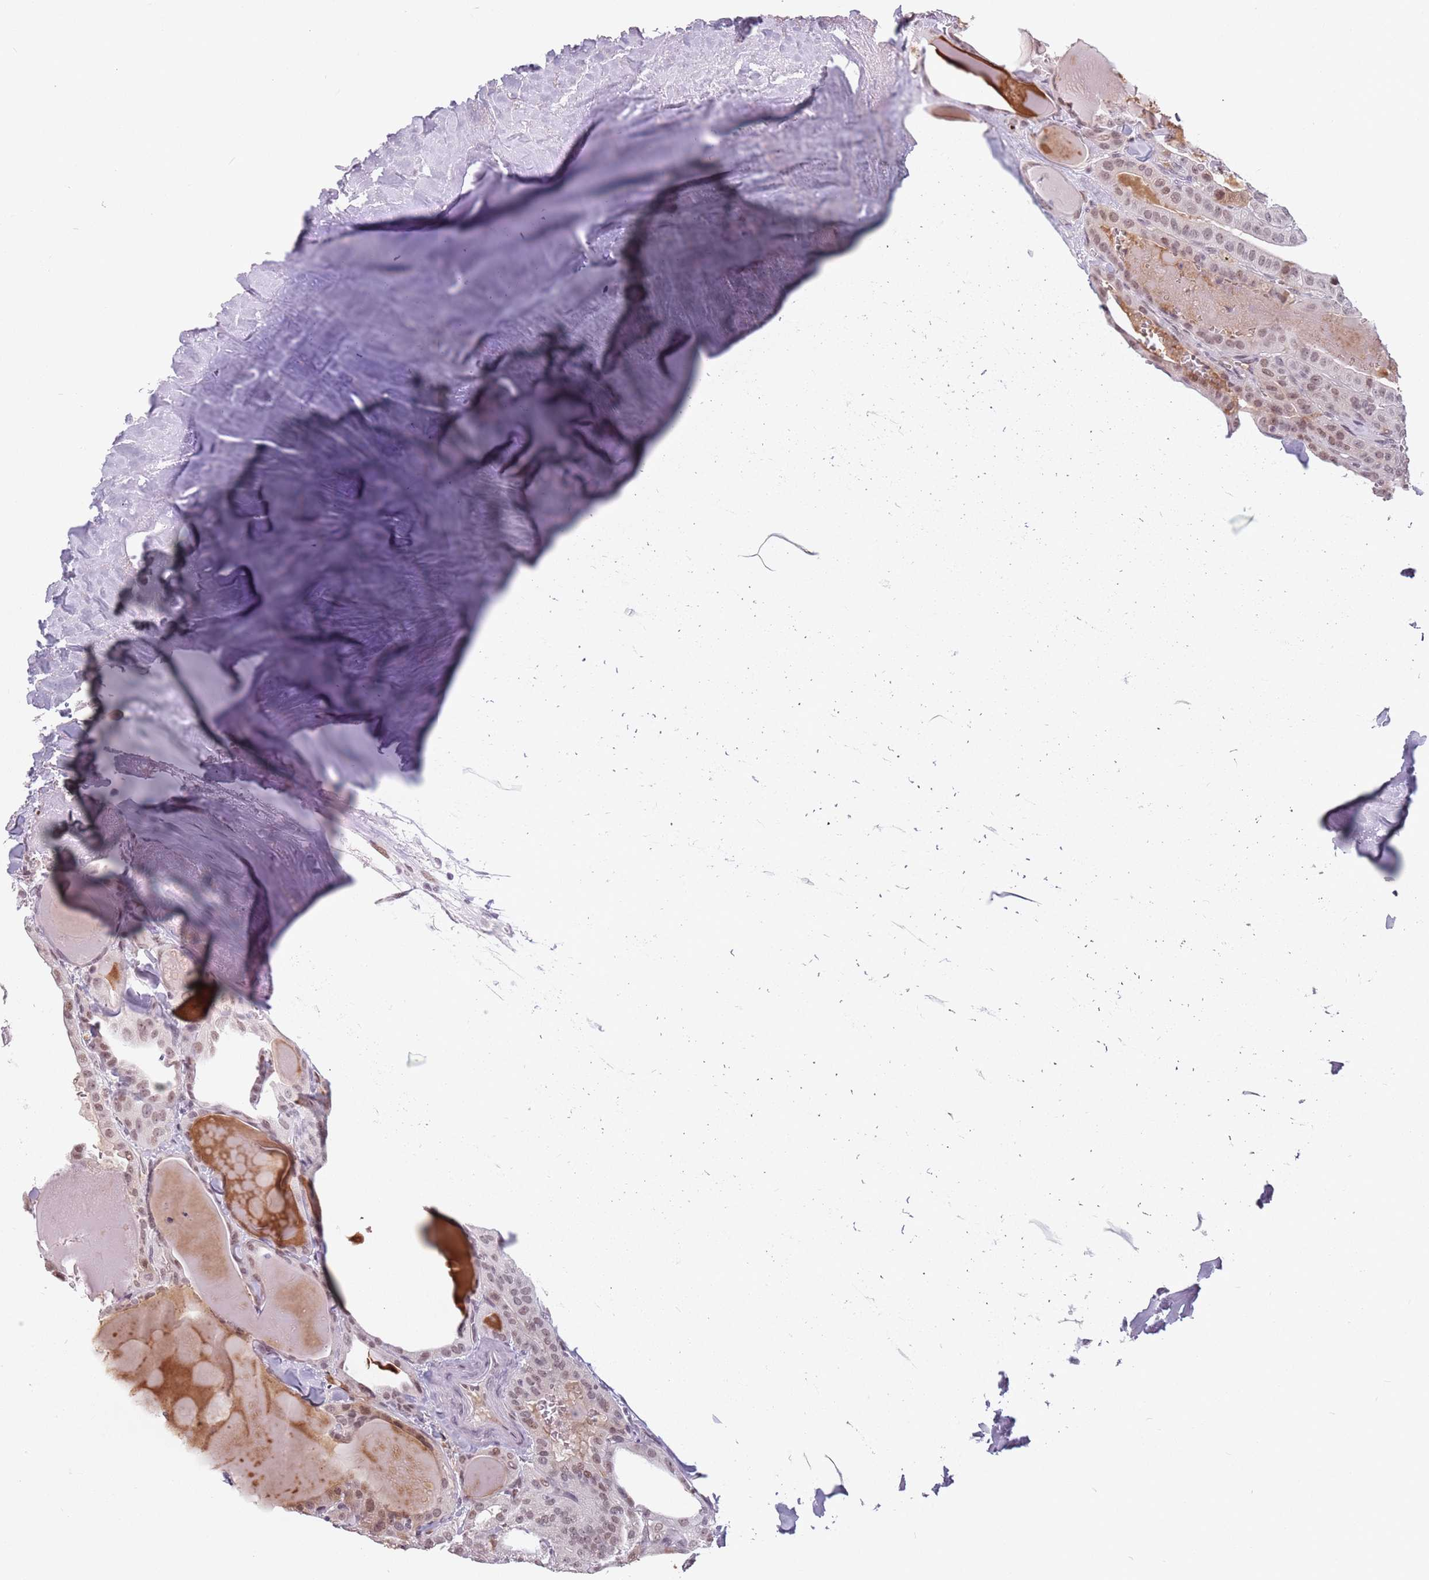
{"staining": {"intensity": "moderate", "quantity": "25%-75%", "location": "nuclear"}, "tissue": "thyroid cancer", "cell_type": "Tumor cells", "image_type": "cancer", "snomed": [{"axis": "morphology", "description": "Papillary adenocarcinoma, NOS"}, {"axis": "topography", "description": "Thyroid gland"}], "caption": "Immunohistochemical staining of human papillary adenocarcinoma (thyroid) shows medium levels of moderate nuclear expression in about 25%-75% of tumor cells.", "gene": "PTCHD1", "patient": {"sex": "male", "age": 52}}